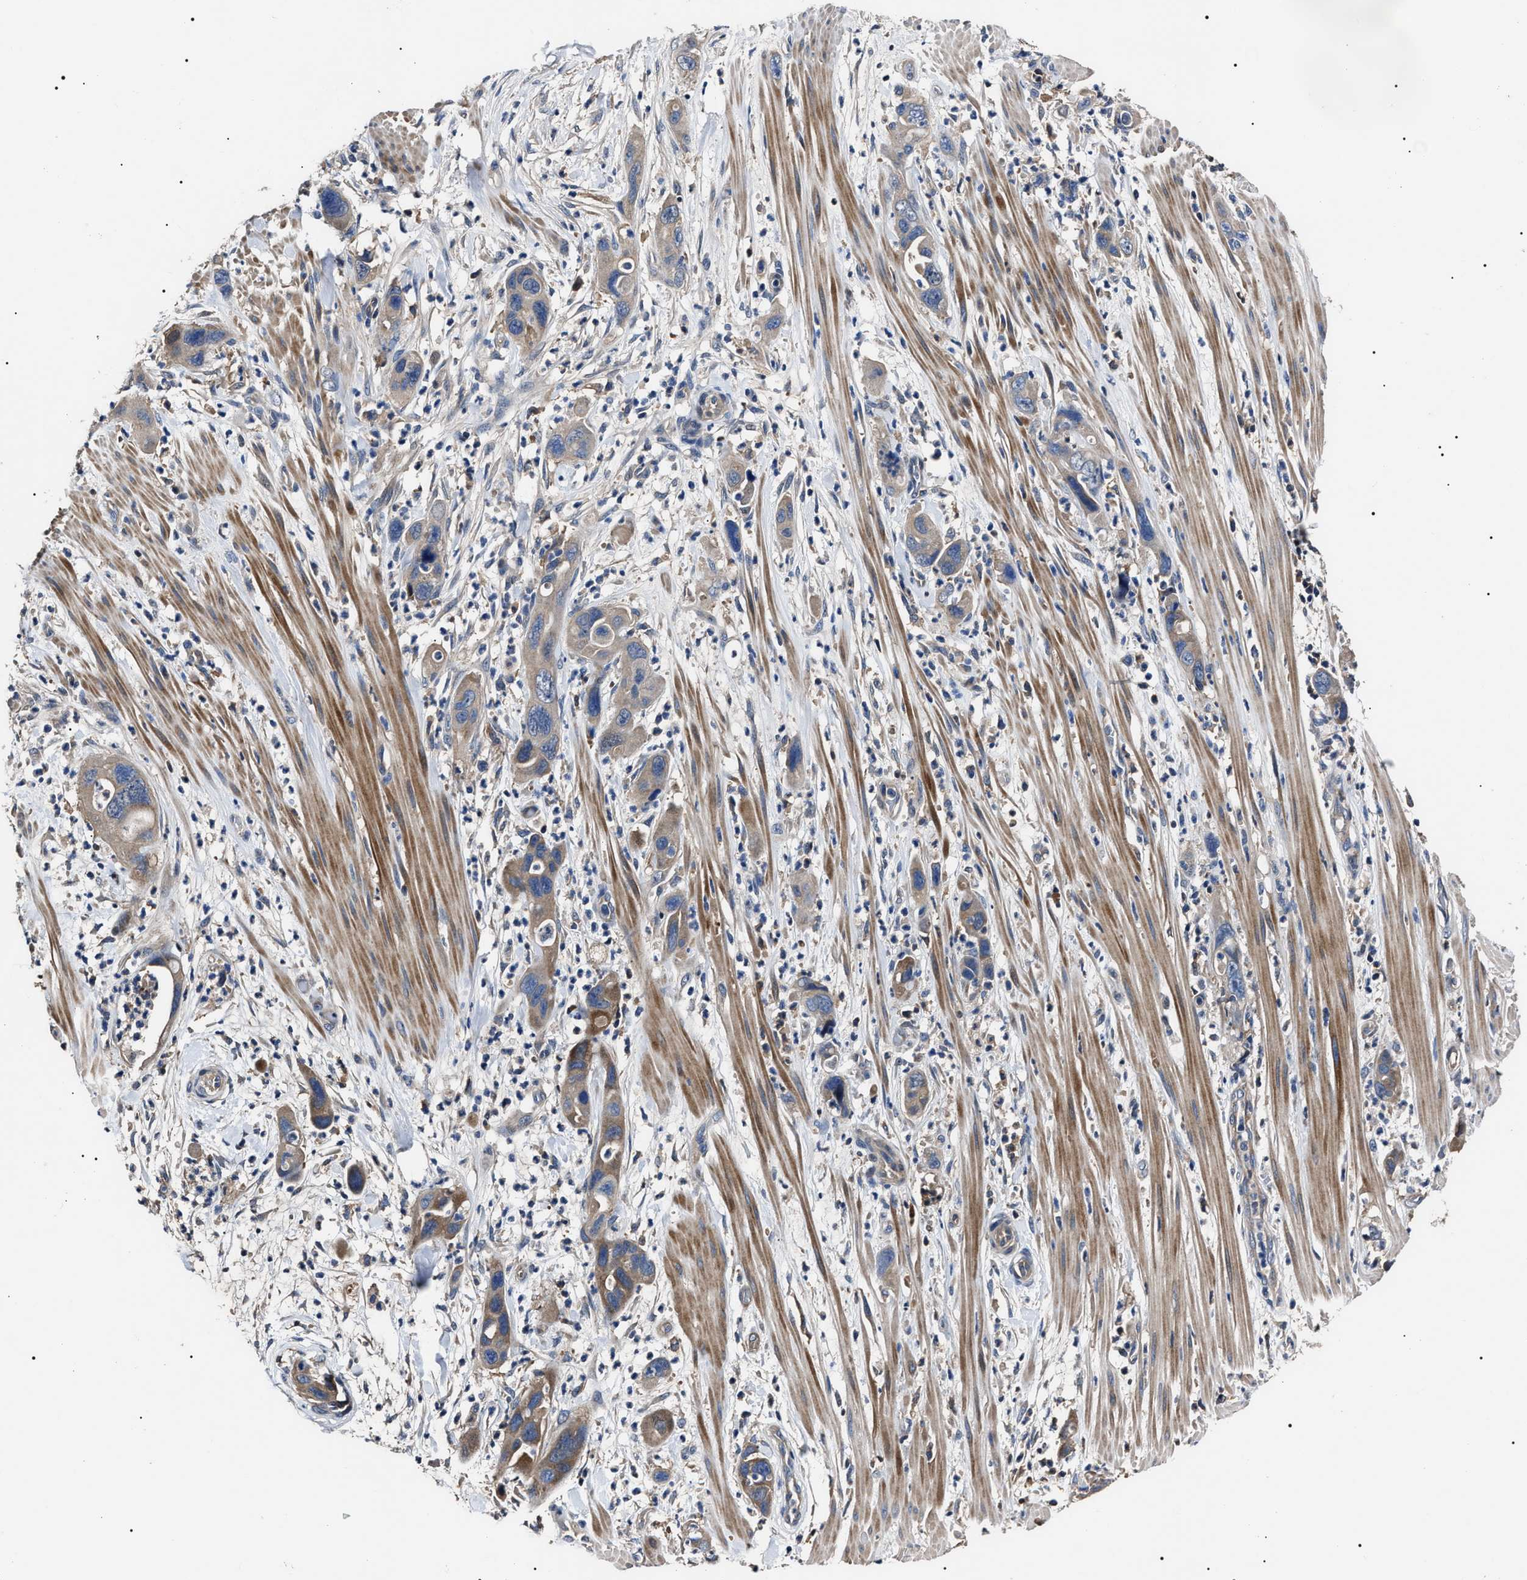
{"staining": {"intensity": "weak", "quantity": ">75%", "location": "cytoplasmic/membranous"}, "tissue": "pancreatic cancer", "cell_type": "Tumor cells", "image_type": "cancer", "snomed": [{"axis": "morphology", "description": "Adenocarcinoma, NOS"}, {"axis": "topography", "description": "Pancreas"}], "caption": "This micrograph reveals IHC staining of pancreatic adenocarcinoma, with low weak cytoplasmic/membranous positivity in approximately >75% of tumor cells.", "gene": "IFT81", "patient": {"sex": "female", "age": 71}}